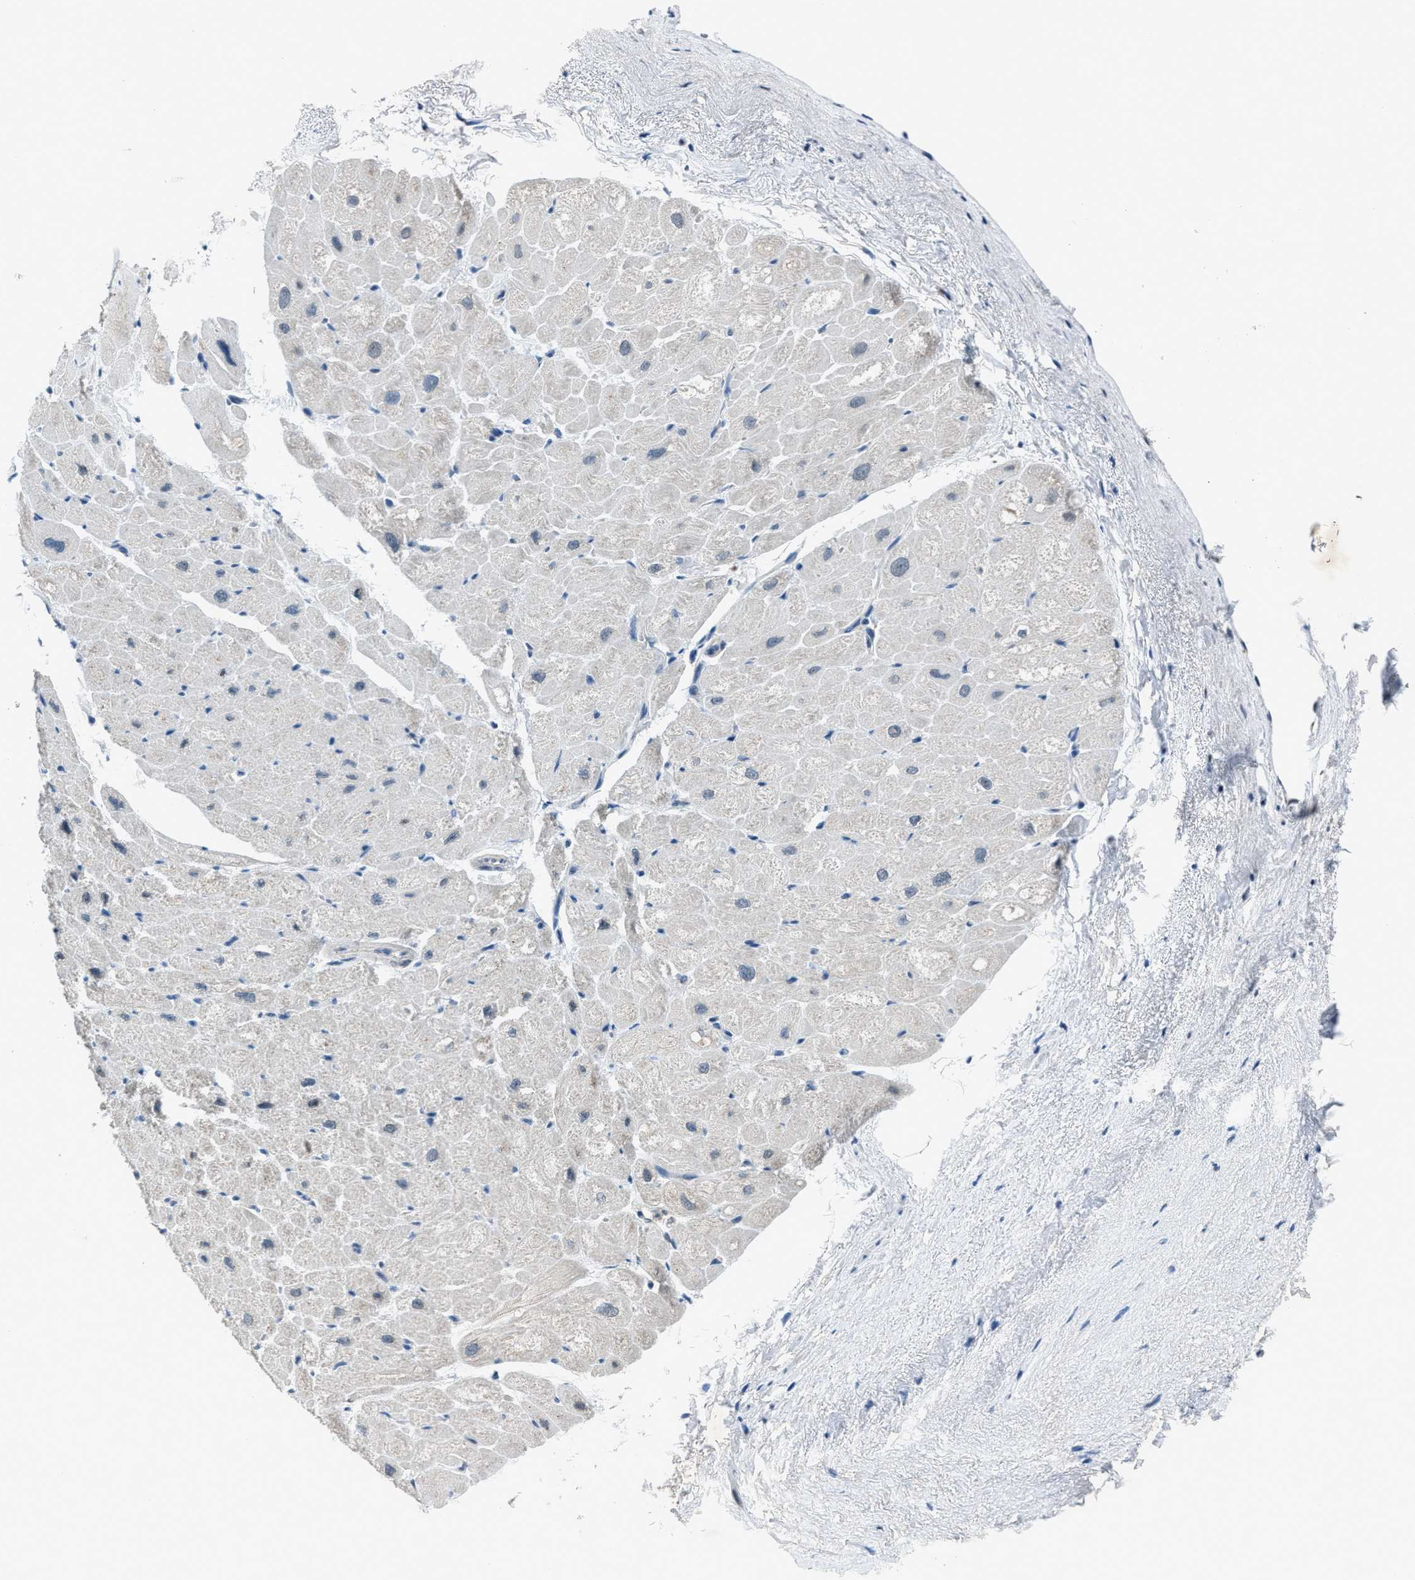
{"staining": {"intensity": "negative", "quantity": "none", "location": "none"}, "tissue": "heart muscle", "cell_type": "Cardiomyocytes", "image_type": "normal", "snomed": [{"axis": "morphology", "description": "Normal tissue, NOS"}, {"axis": "topography", "description": "Heart"}], "caption": "A high-resolution image shows immunohistochemistry (IHC) staining of normal heart muscle, which exhibits no significant staining in cardiomyocytes. (DAB (3,3'-diaminobenzidine) immunohistochemistry (IHC) visualized using brightfield microscopy, high magnification).", "gene": "DUSP19", "patient": {"sex": "male", "age": 49}}